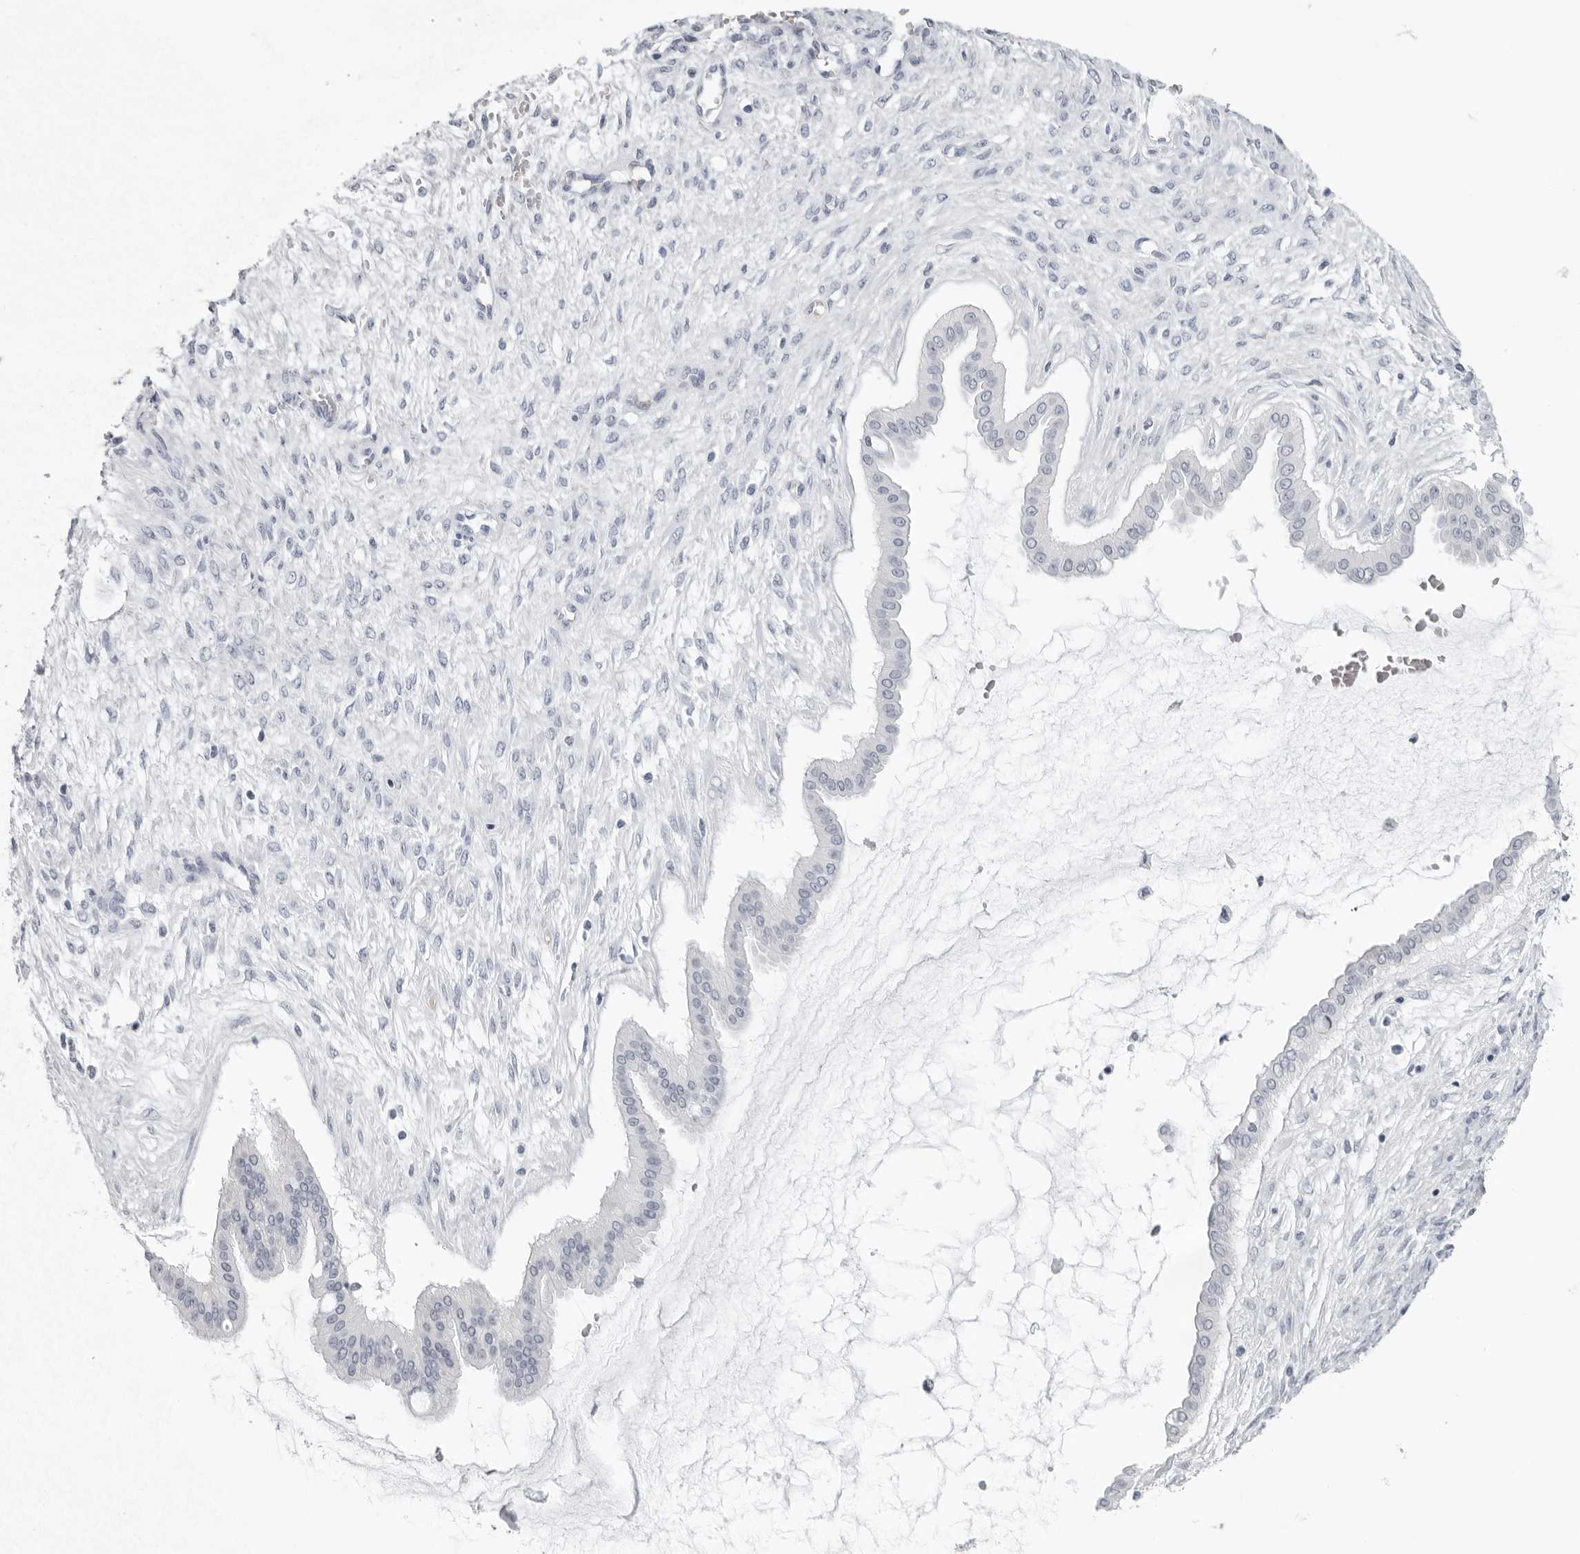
{"staining": {"intensity": "negative", "quantity": "none", "location": "none"}, "tissue": "ovarian cancer", "cell_type": "Tumor cells", "image_type": "cancer", "snomed": [{"axis": "morphology", "description": "Cystadenocarcinoma, mucinous, NOS"}, {"axis": "topography", "description": "Ovary"}], "caption": "Immunohistochemistry histopathology image of neoplastic tissue: ovarian cancer stained with DAB exhibits no significant protein positivity in tumor cells.", "gene": "EPB41", "patient": {"sex": "female", "age": 73}}